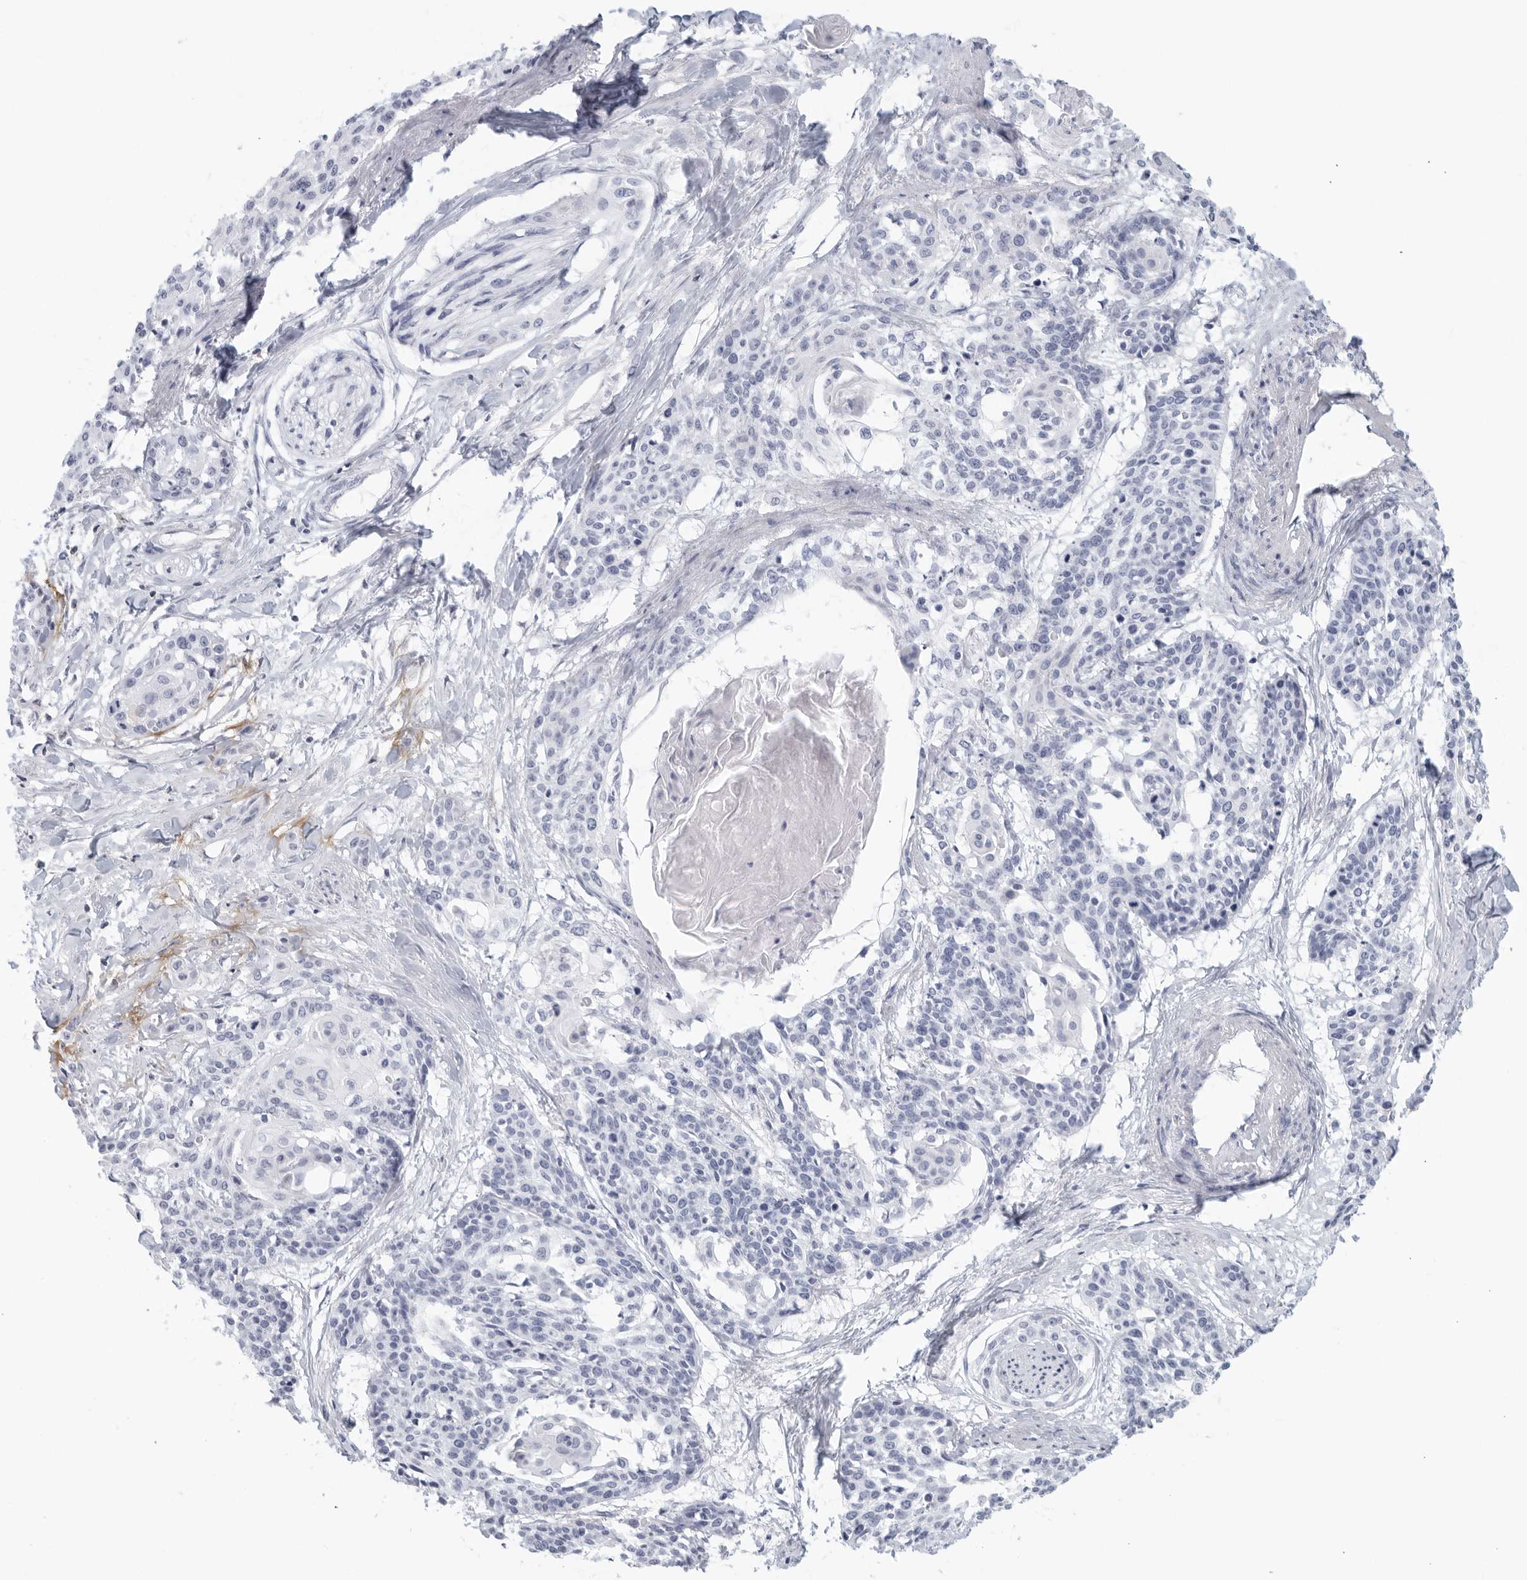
{"staining": {"intensity": "negative", "quantity": "none", "location": "none"}, "tissue": "cervical cancer", "cell_type": "Tumor cells", "image_type": "cancer", "snomed": [{"axis": "morphology", "description": "Squamous cell carcinoma, NOS"}, {"axis": "topography", "description": "Cervix"}], "caption": "Tumor cells show no significant expression in cervical cancer (squamous cell carcinoma).", "gene": "FGG", "patient": {"sex": "female", "age": 57}}